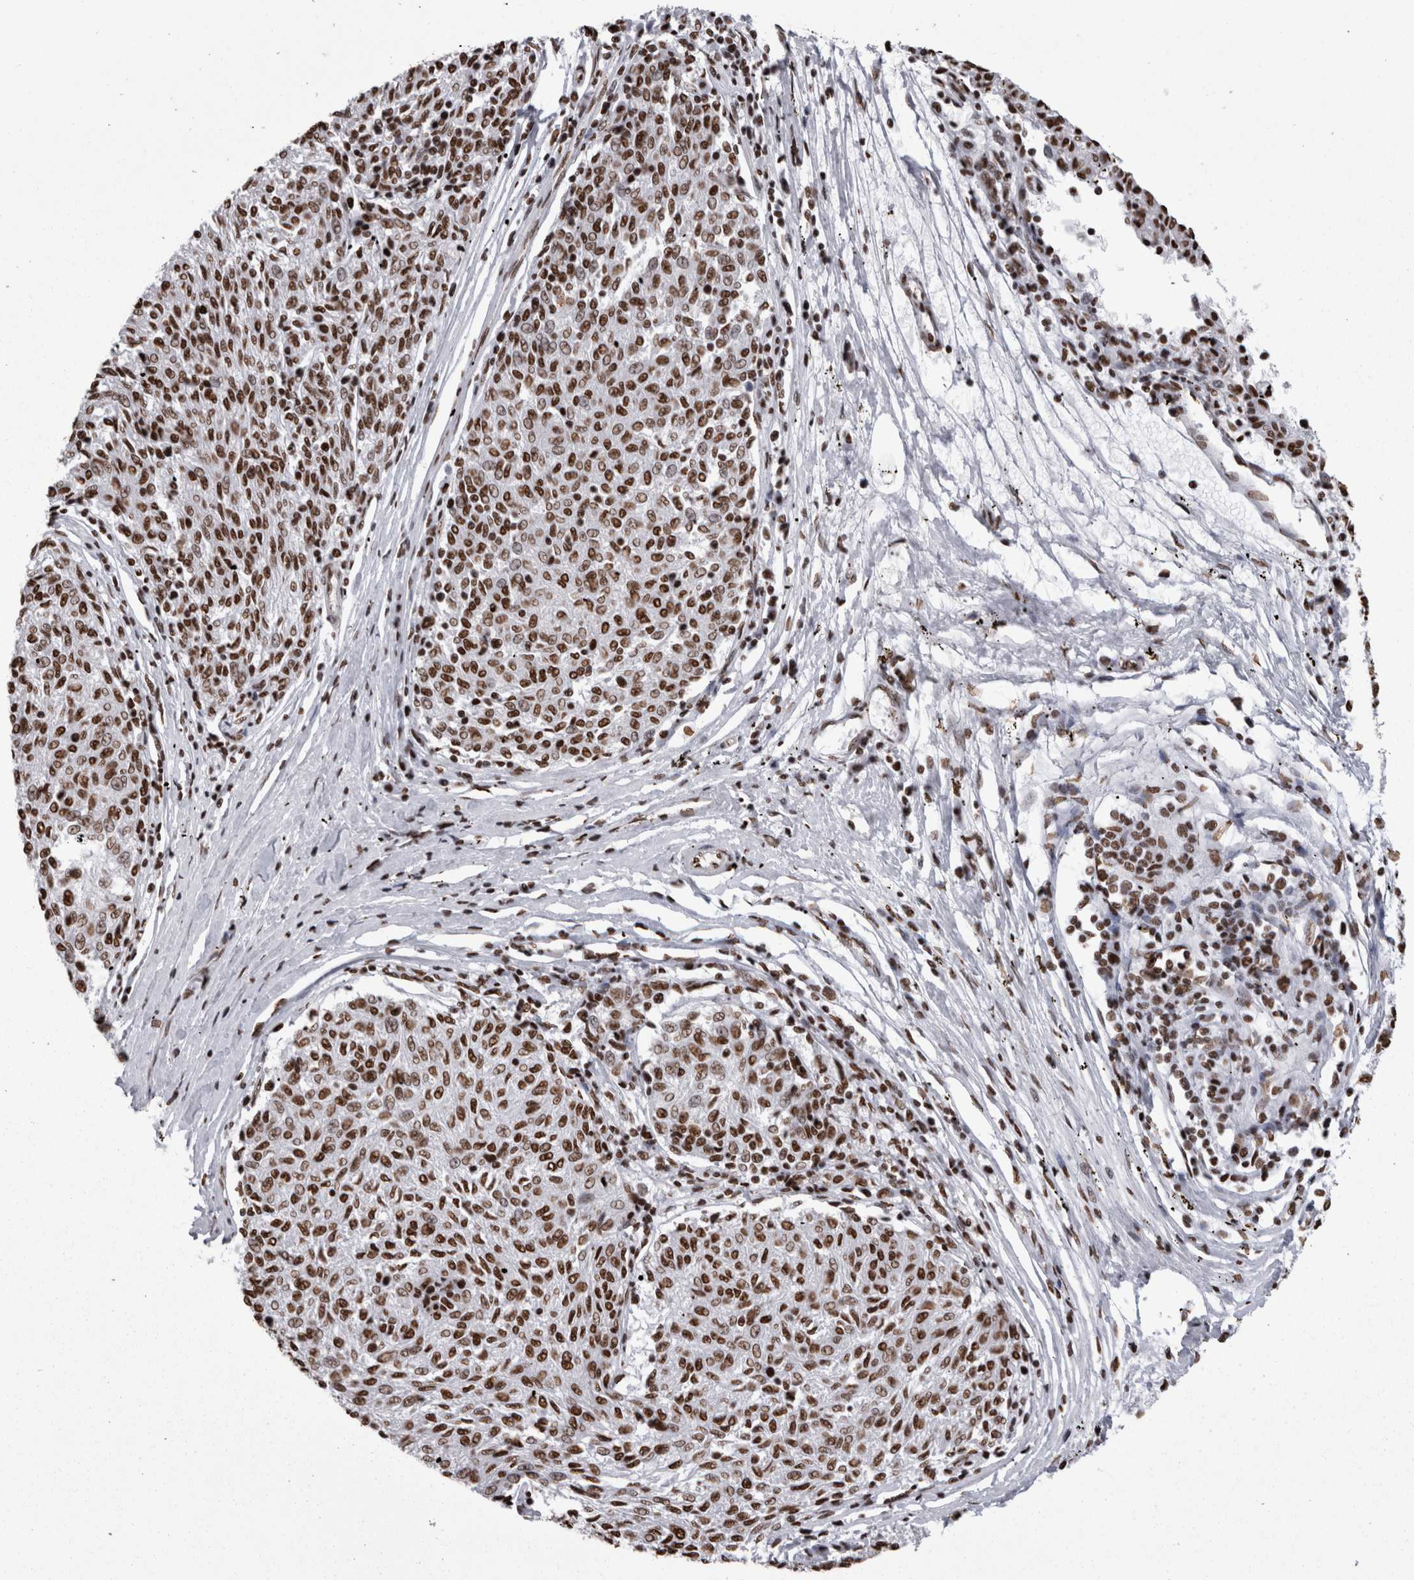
{"staining": {"intensity": "strong", "quantity": ">75%", "location": "nuclear"}, "tissue": "melanoma", "cell_type": "Tumor cells", "image_type": "cancer", "snomed": [{"axis": "morphology", "description": "Malignant melanoma, NOS"}, {"axis": "topography", "description": "Skin"}], "caption": "Human malignant melanoma stained with a brown dye shows strong nuclear positive staining in about >75% of tumor cells.", "gene": "HNRNPM", "patient": {"sex": "female", "age": 72}}